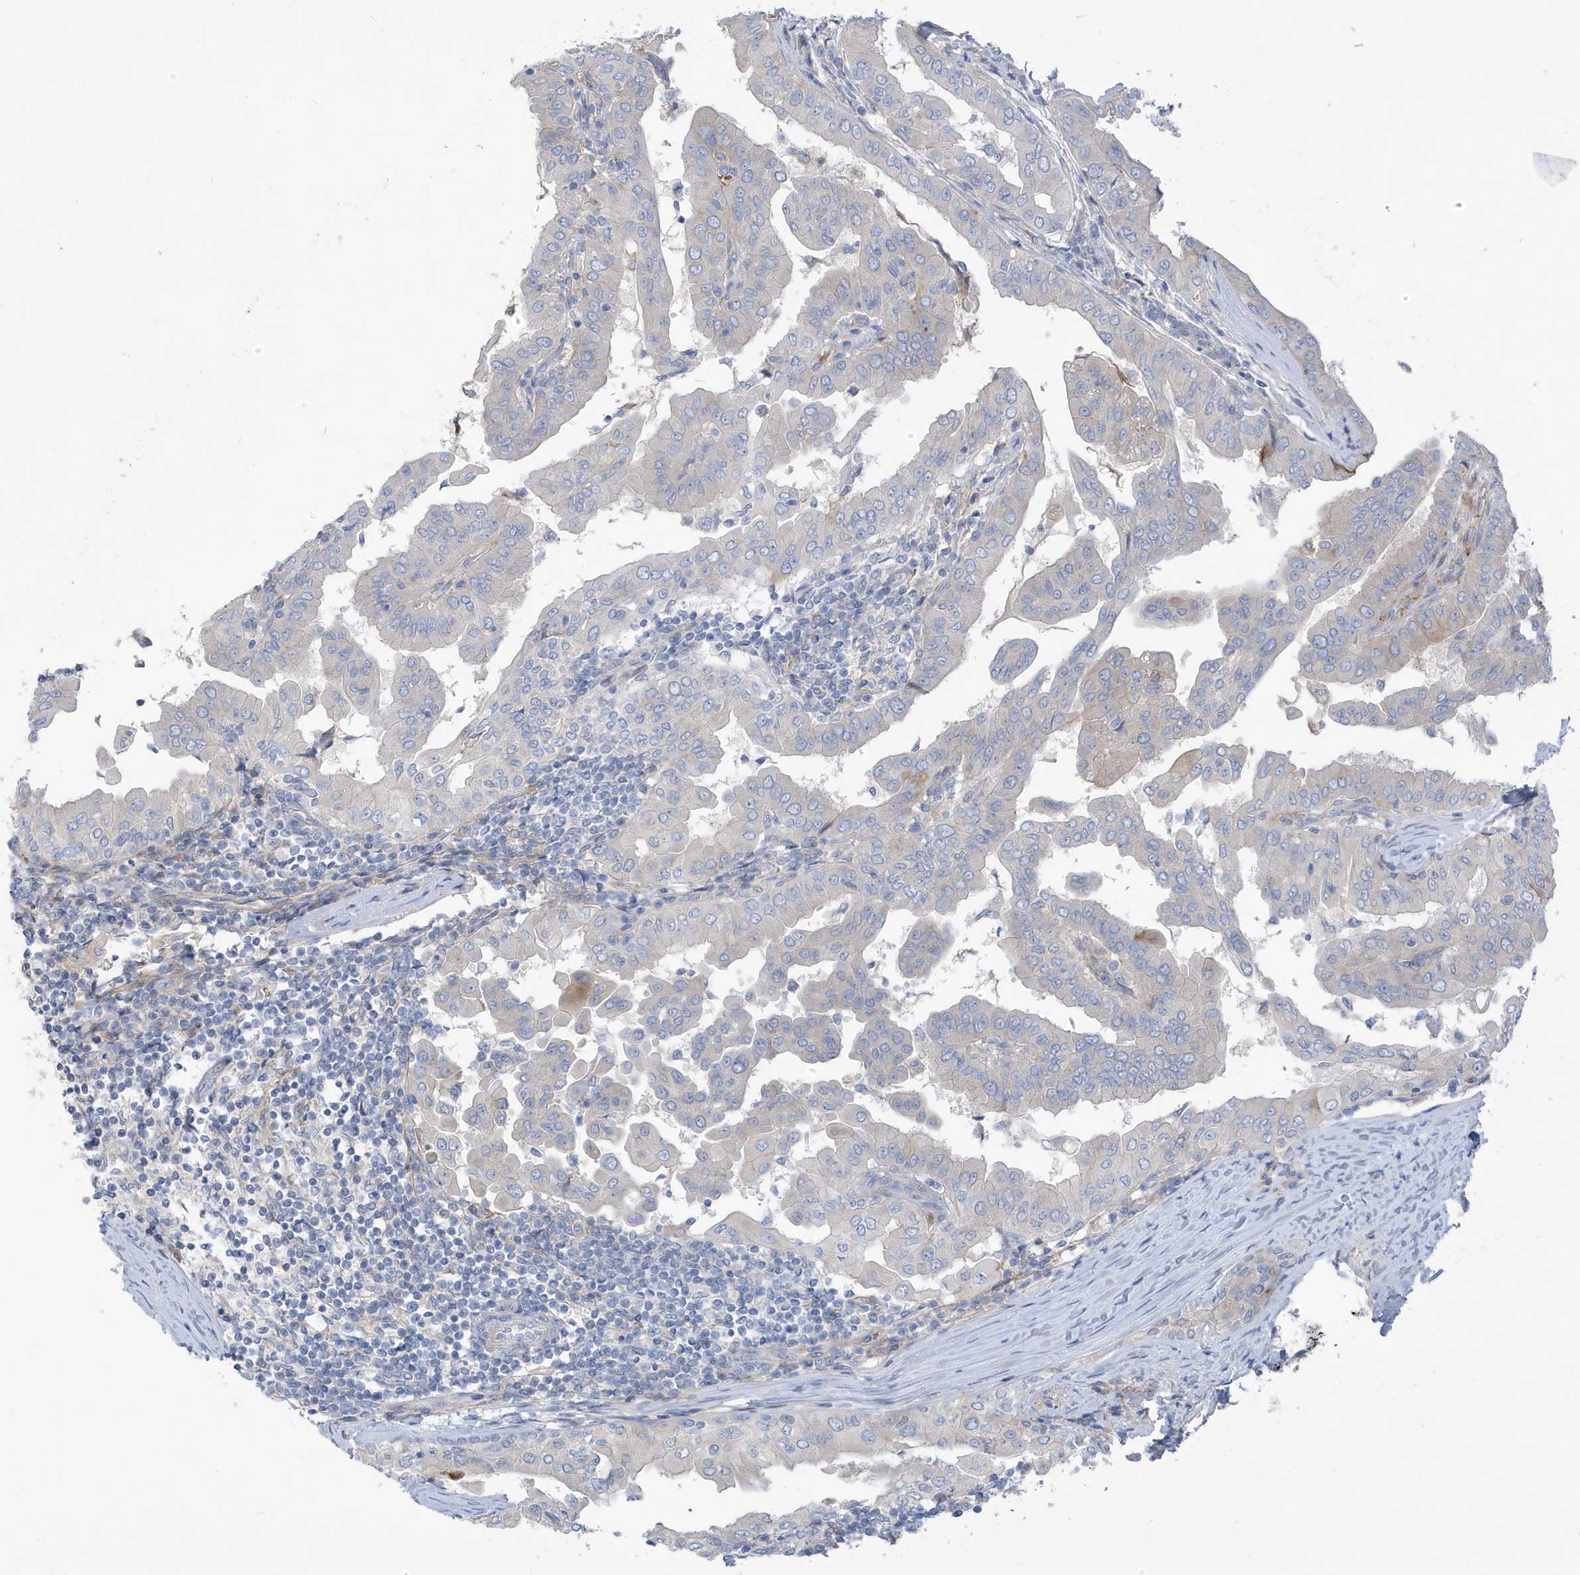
{"staining": {"intensity": "moderate", "quantity": "<25%", "location": "cytoplasmic/membranous"}, "tissue": "thyroid cancer", "cell_type": "Tumor cells", "image_type": "cancer", "snomed": [{"axis": "morphology", "description": "Papillary adenocarcinoma, NOS"}, {"axis": "topography", "description": "Thyroid gland"}], "caption": "A low amount of moderate cytoplasmic/membranous staining is present in approximately <25% of tumor cells in papillary adenocarcinoma (thyroid) tissue.", "gene": "ATP13A5", "patient": {"sex": "male", "age": 33}}